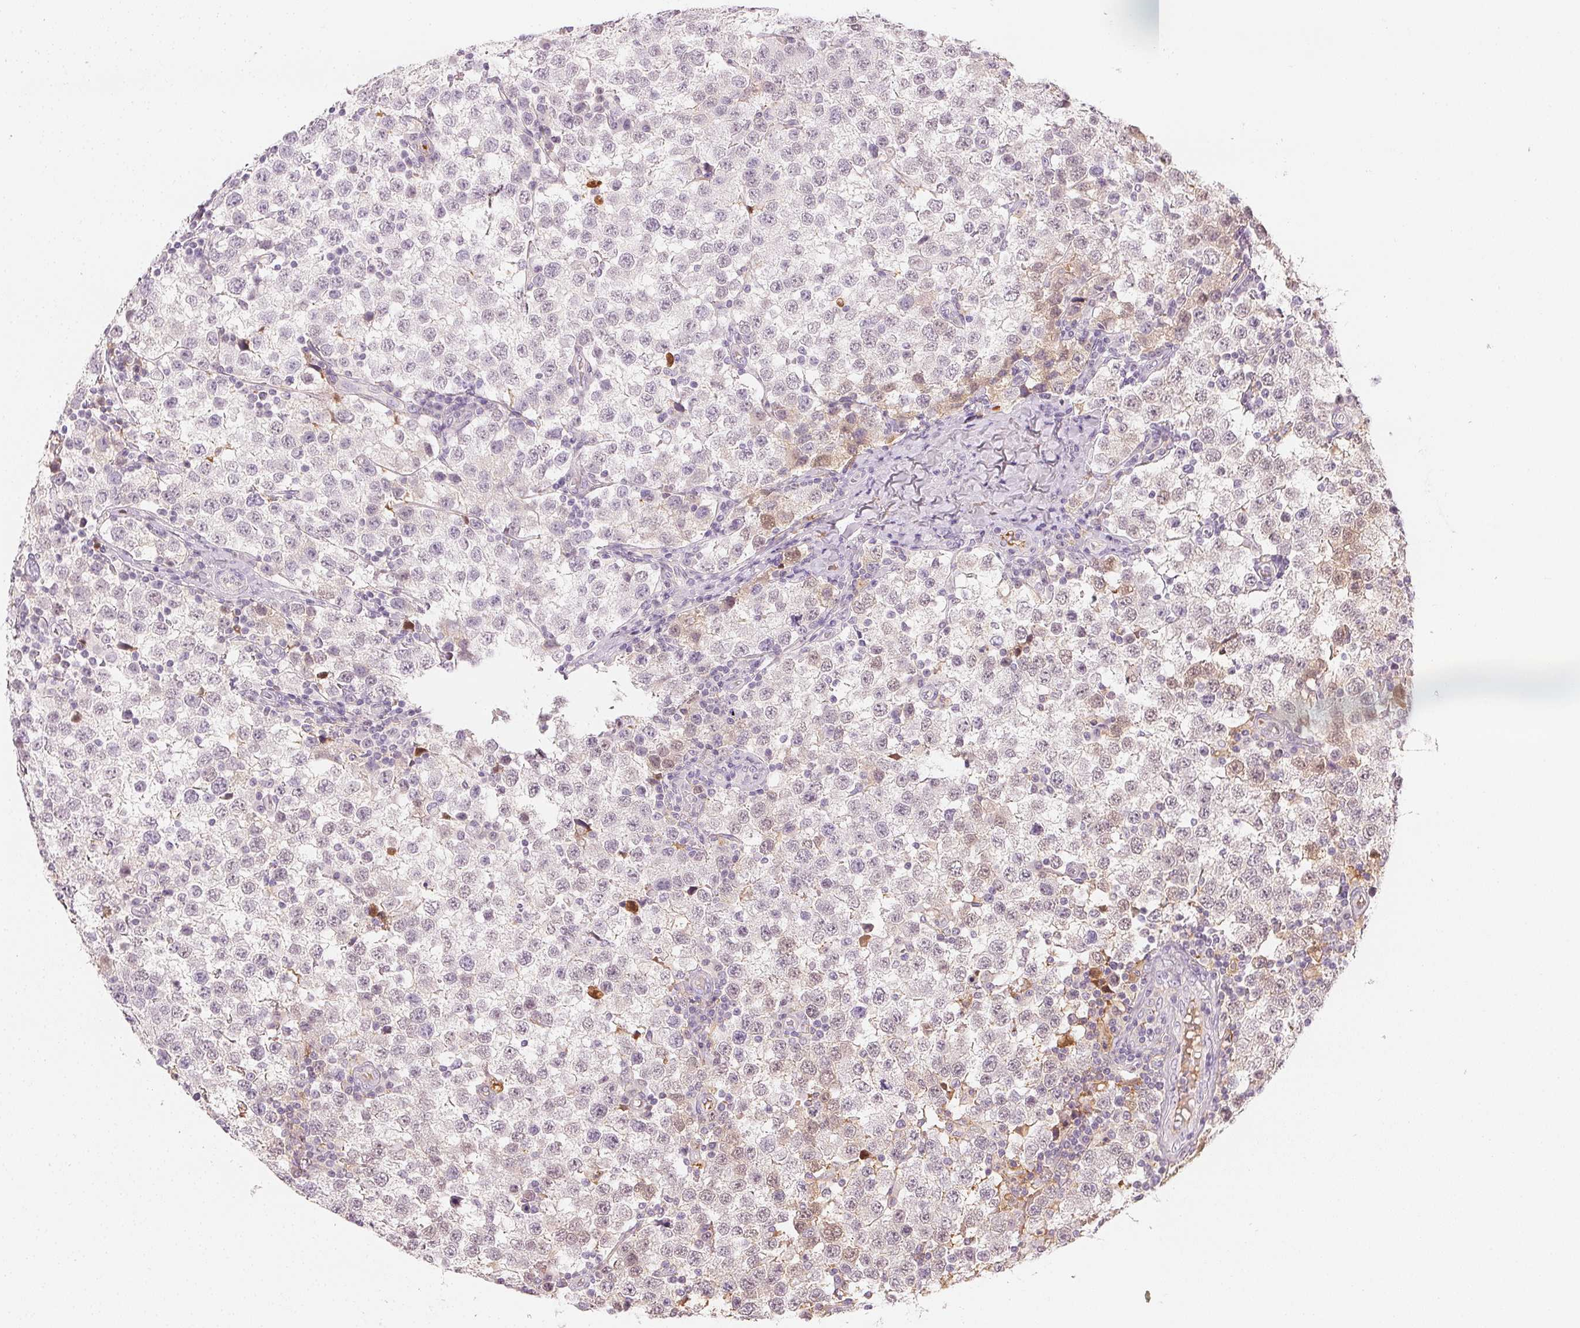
{"staining": {"intensity": "negative", "quantity": "none", "location": "none"}, "tissue": "testis cancer", "cell_type": "Tumor cells", "image_type": "cancer", "snomed": [{"axis": "morphology", "description": "Seminoma, NOS"}, {"axis": "topography", "description": "Testis"}], "caption": "Histopathology image shows no protein positivity in tumor cells of testis cancer tissue. Brightfield microscopy of immunohistochemistry (IHC) stained with DAB (3,3'-diaminobenzidine) (brown) and hematoxylin (blue), captured at high magnification.", "gene": "AFM", "patient": {"sex": "male", "age": 34}}